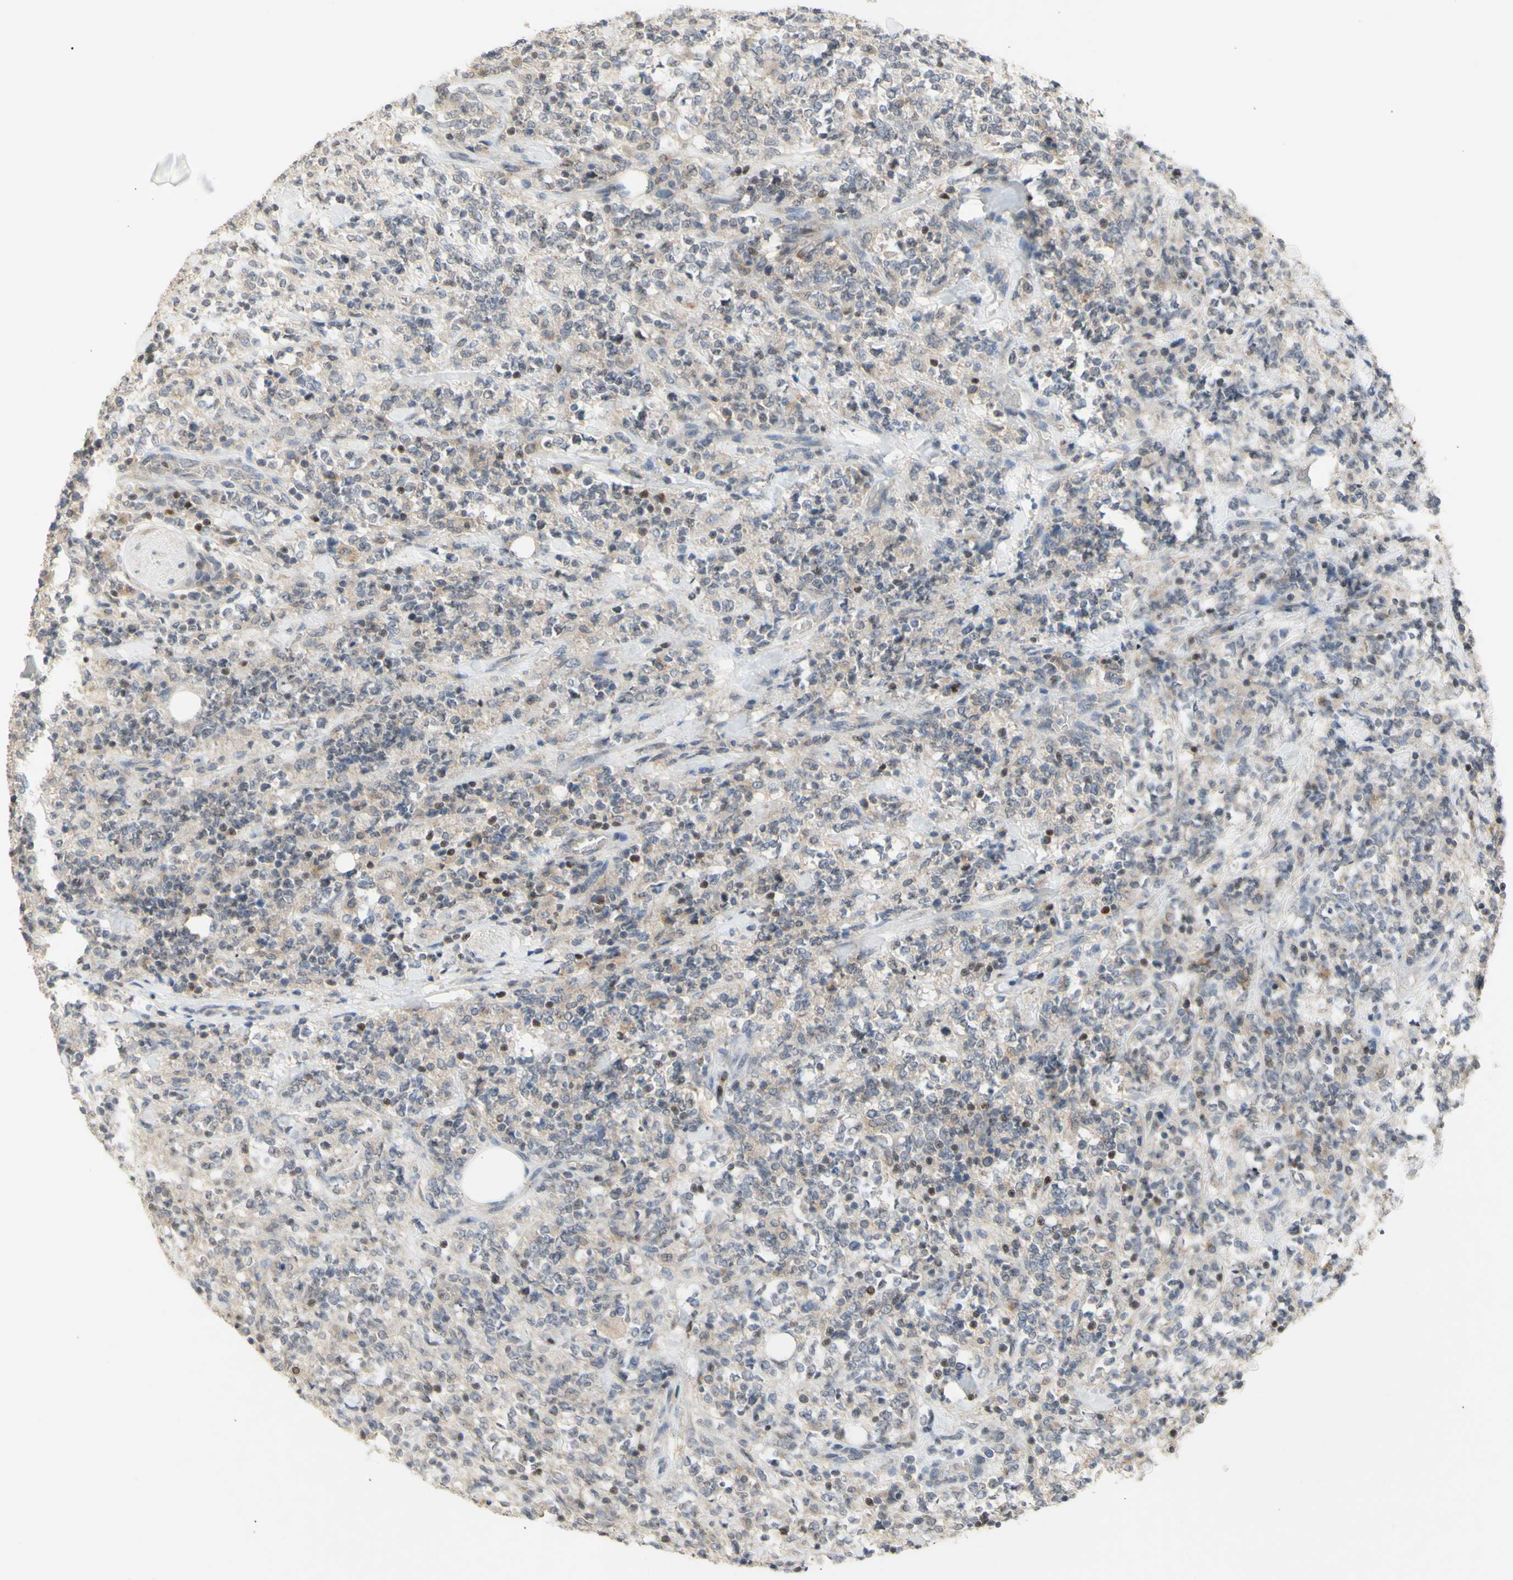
{"staining": {"intensity": "negative", "quantity": "none", "location": "none"}, "tissue": "lymphoma", "cell_type": "Tumor cells", "image_type": "cancer", "snomed": [{"axis": "morphology", "description": "Malignant lymphoma, non-Hodgkin's type, High grade"}, {"axis": "topography", "description": "Soft tissue"}], "caption": "Tumor cells show no significant protein positivity in lymphoma.", "gene": "NLRP1", "patient": {"sex": "male", "age": 18}}